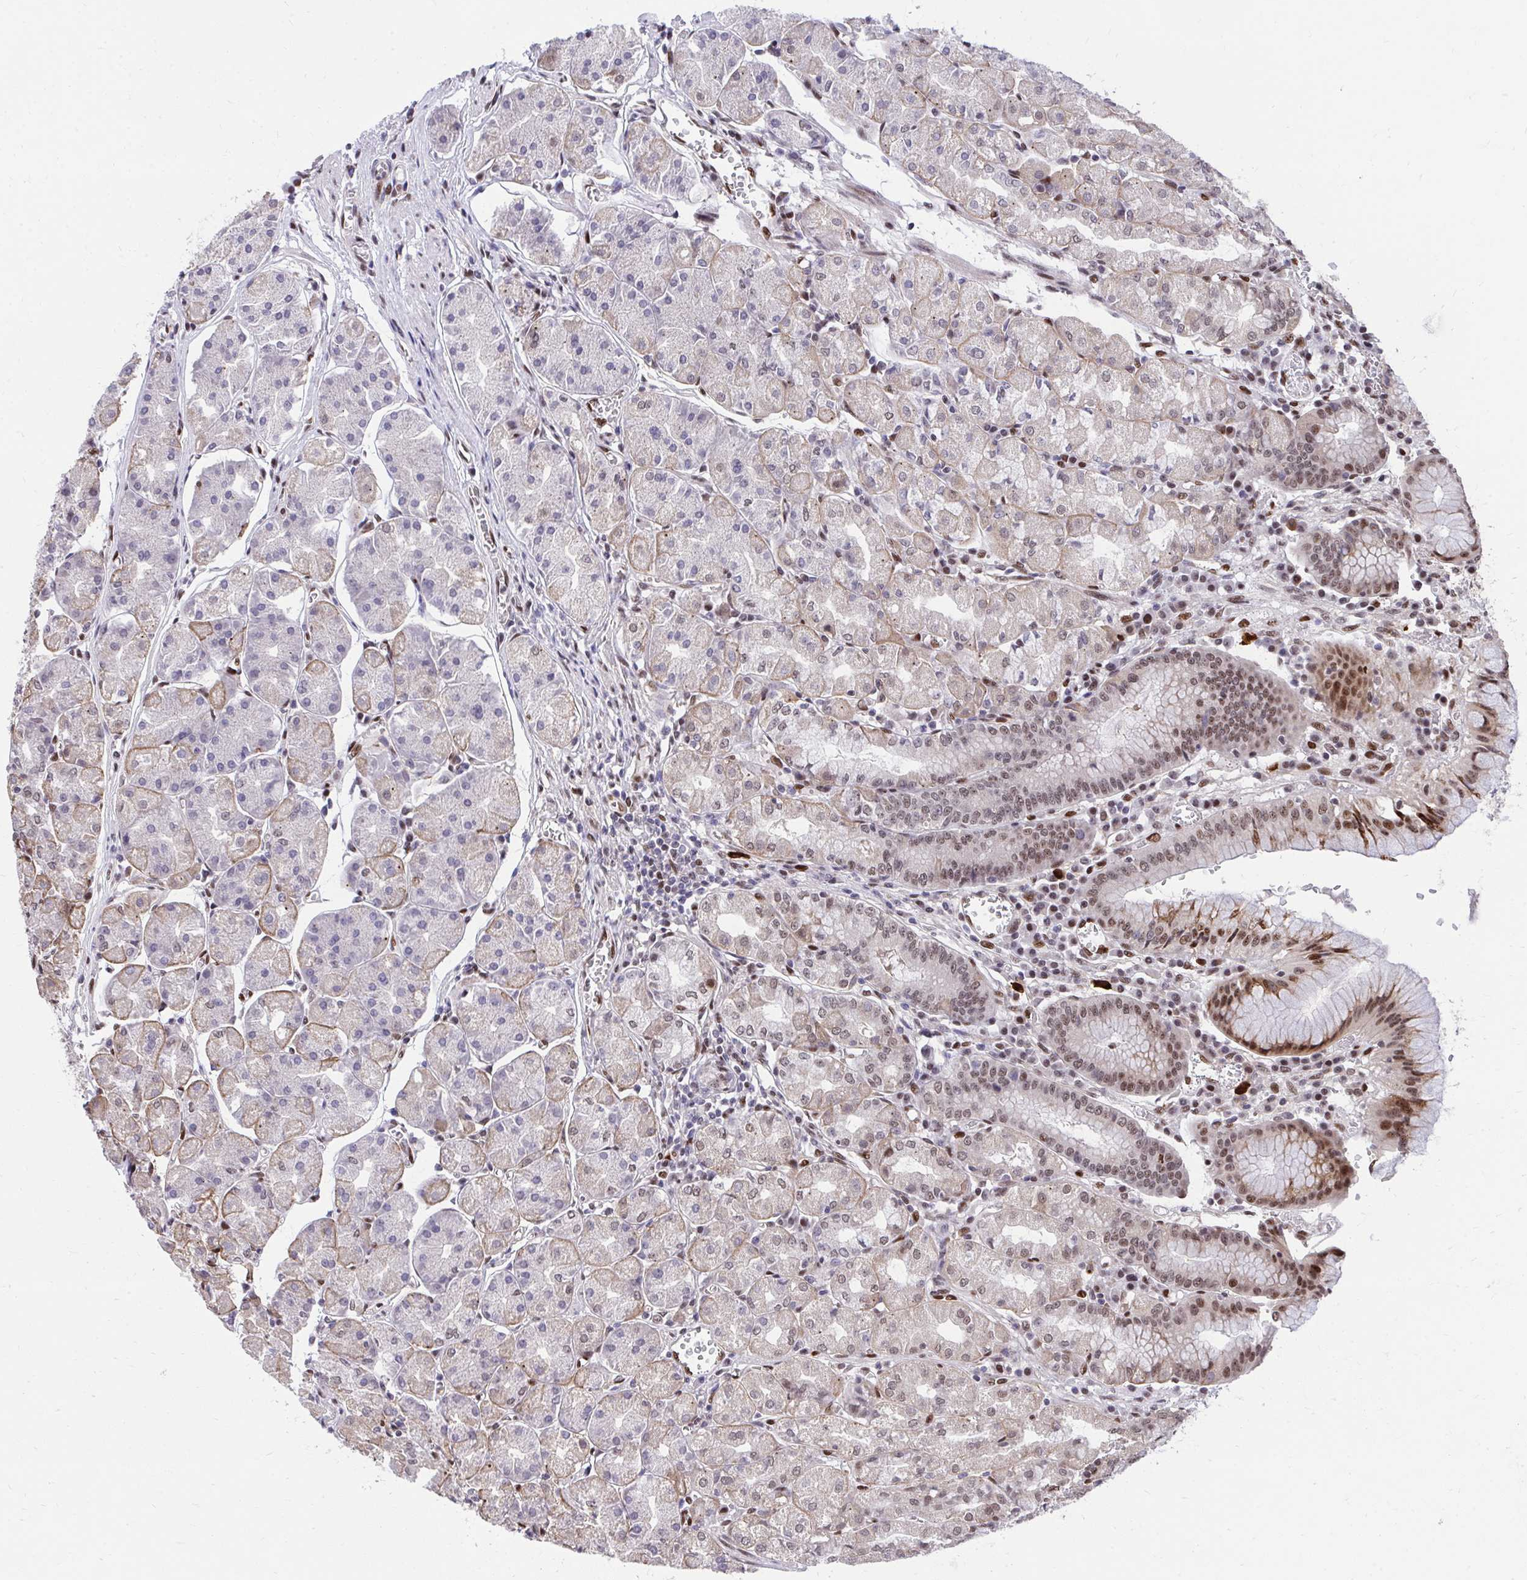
{"staining": {"intensity": "moderate", "quantity": "25%-75%", "location": "cytoplasmic/membranous,nuclear"}, "tissue": "stomach", "cell_type": "Glandular cells", "image_type": "normal", "snomed": [{"axis": "morphology", "description": "Normal tissue, NOS"}, {"axis": "topography", "description": "Stomach"}], "caption": "DAB (3,3'-diaminobenzidine) immunohistochemical staining of benign human stomach demonstrates moderate cytoplasmic/membranous,nuclear protein staining in about 25%-75% of glandular cells. (IHC, brightfield microscopy, high magnification).", "gene": "HOXA4", "patient": {"sex": "male", "age": 55}}